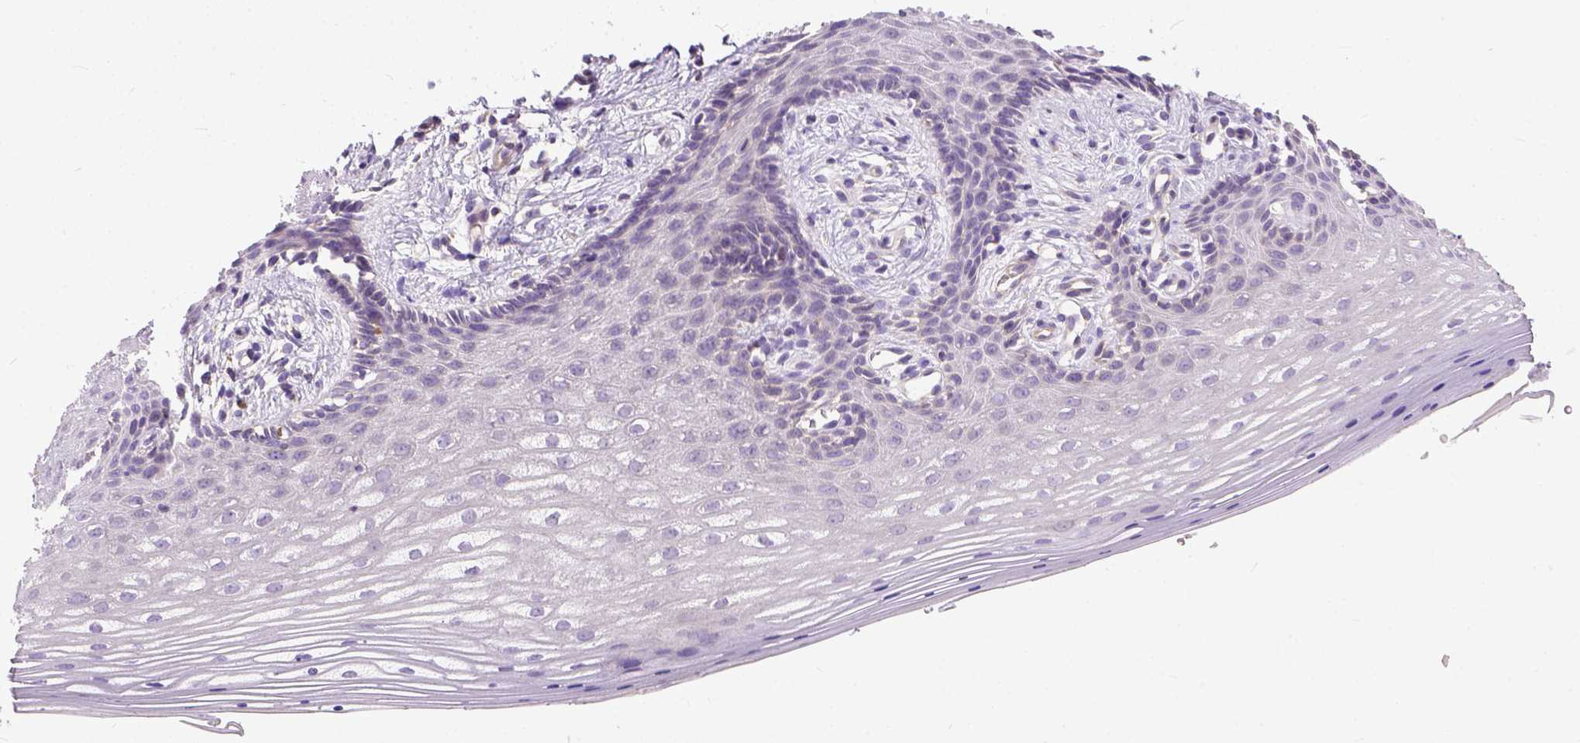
{"staining": {"intensity": "negative", "quantity": "none", "location": "none"}, "tissue": "vagina", "cell_type": "Squamous epithelial cells", "image_type": "normal", "snomed": [{"axis": "morphology", "description": "Normal tissue, NOS"}, {"axis": "topography", "description": "Vagina"}], "caption": "The image reveals no significant staining in squamous epithelial cells of vagina. Nuclei are stained in blue.", "gene": "BANF2", "patient": {"sex": "female", "age": 42}}